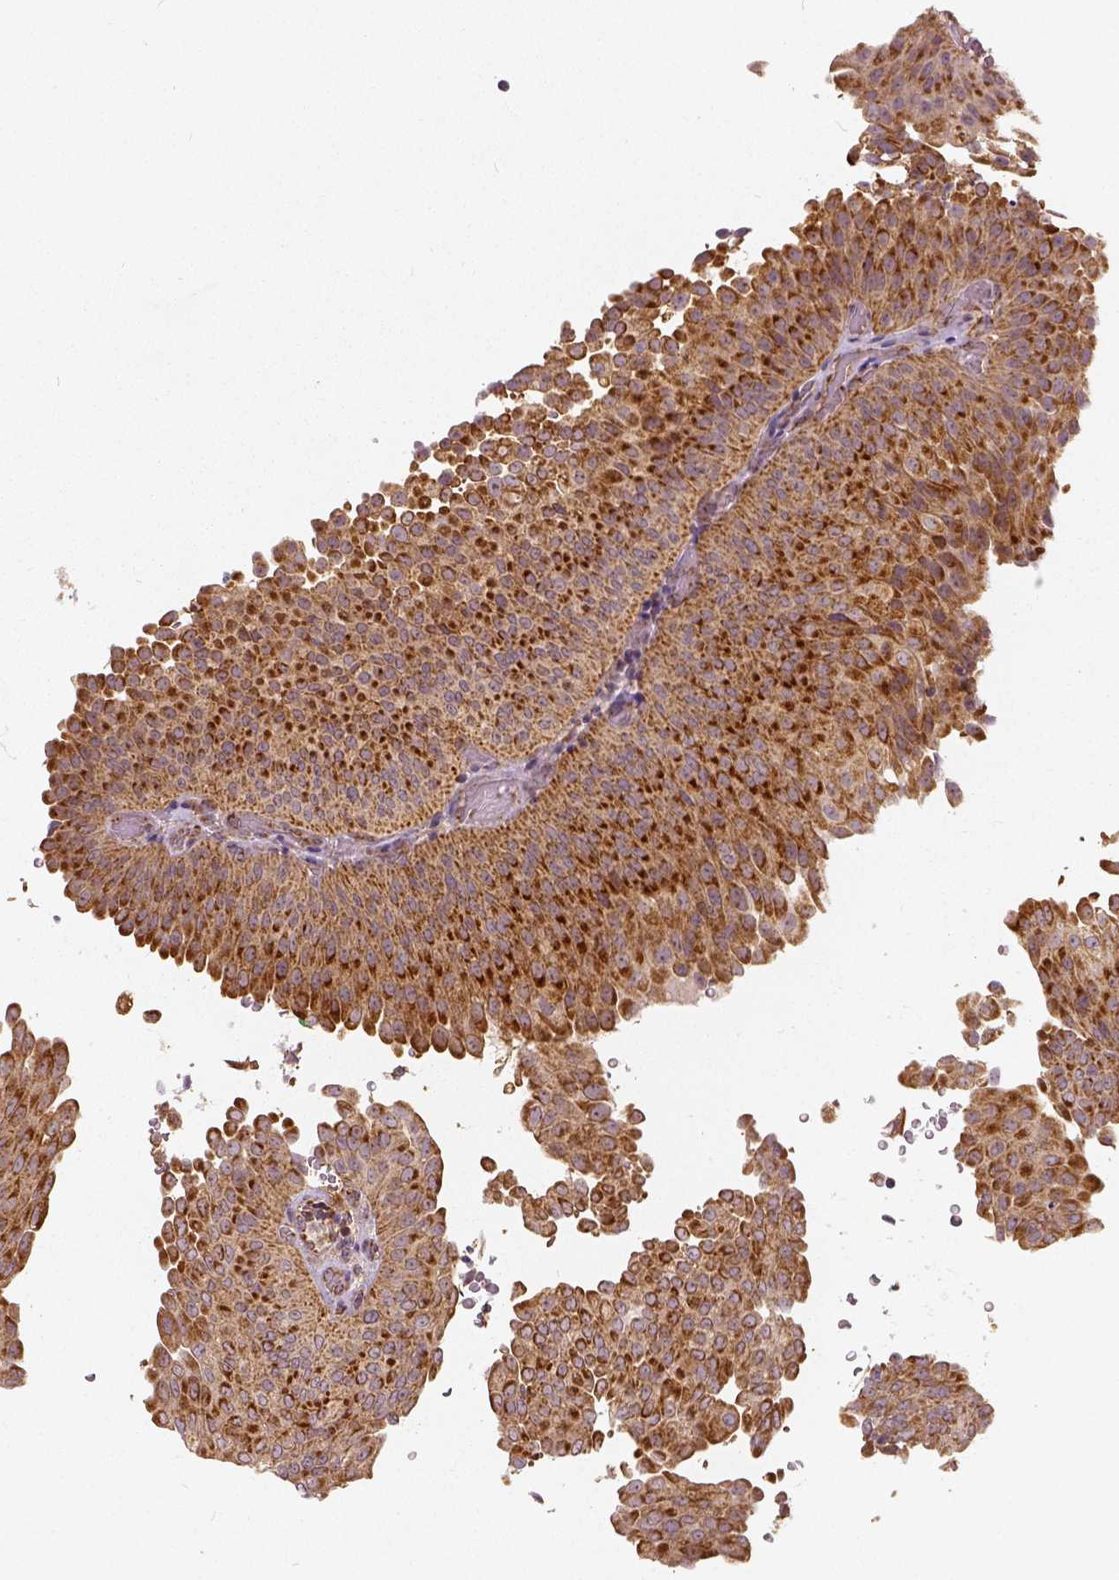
{"staining": {"intensity": "moderate", "quantity": ">75%", "location": "cytoplasmic/membranous"}, "tissue": "urothelial cancer", "cell_type": "Tumor cells", "image_type": "cancer", "snomed": [{"axis": "morphology", "description": "Urothelial carcinoma, NOS"}, {"axis": "topography", "description": "Urinary bladder"}], "caption": "DAB (3,3'-diaminobenzidine) immunohistochemical staining of human transitional cell carcinoma reveals moderate cytoplasmic/membranous protein positivity in about >75% of tumor cells.", "gene": "PGAM5", "patient": {"sex": "male", "age": 62}}